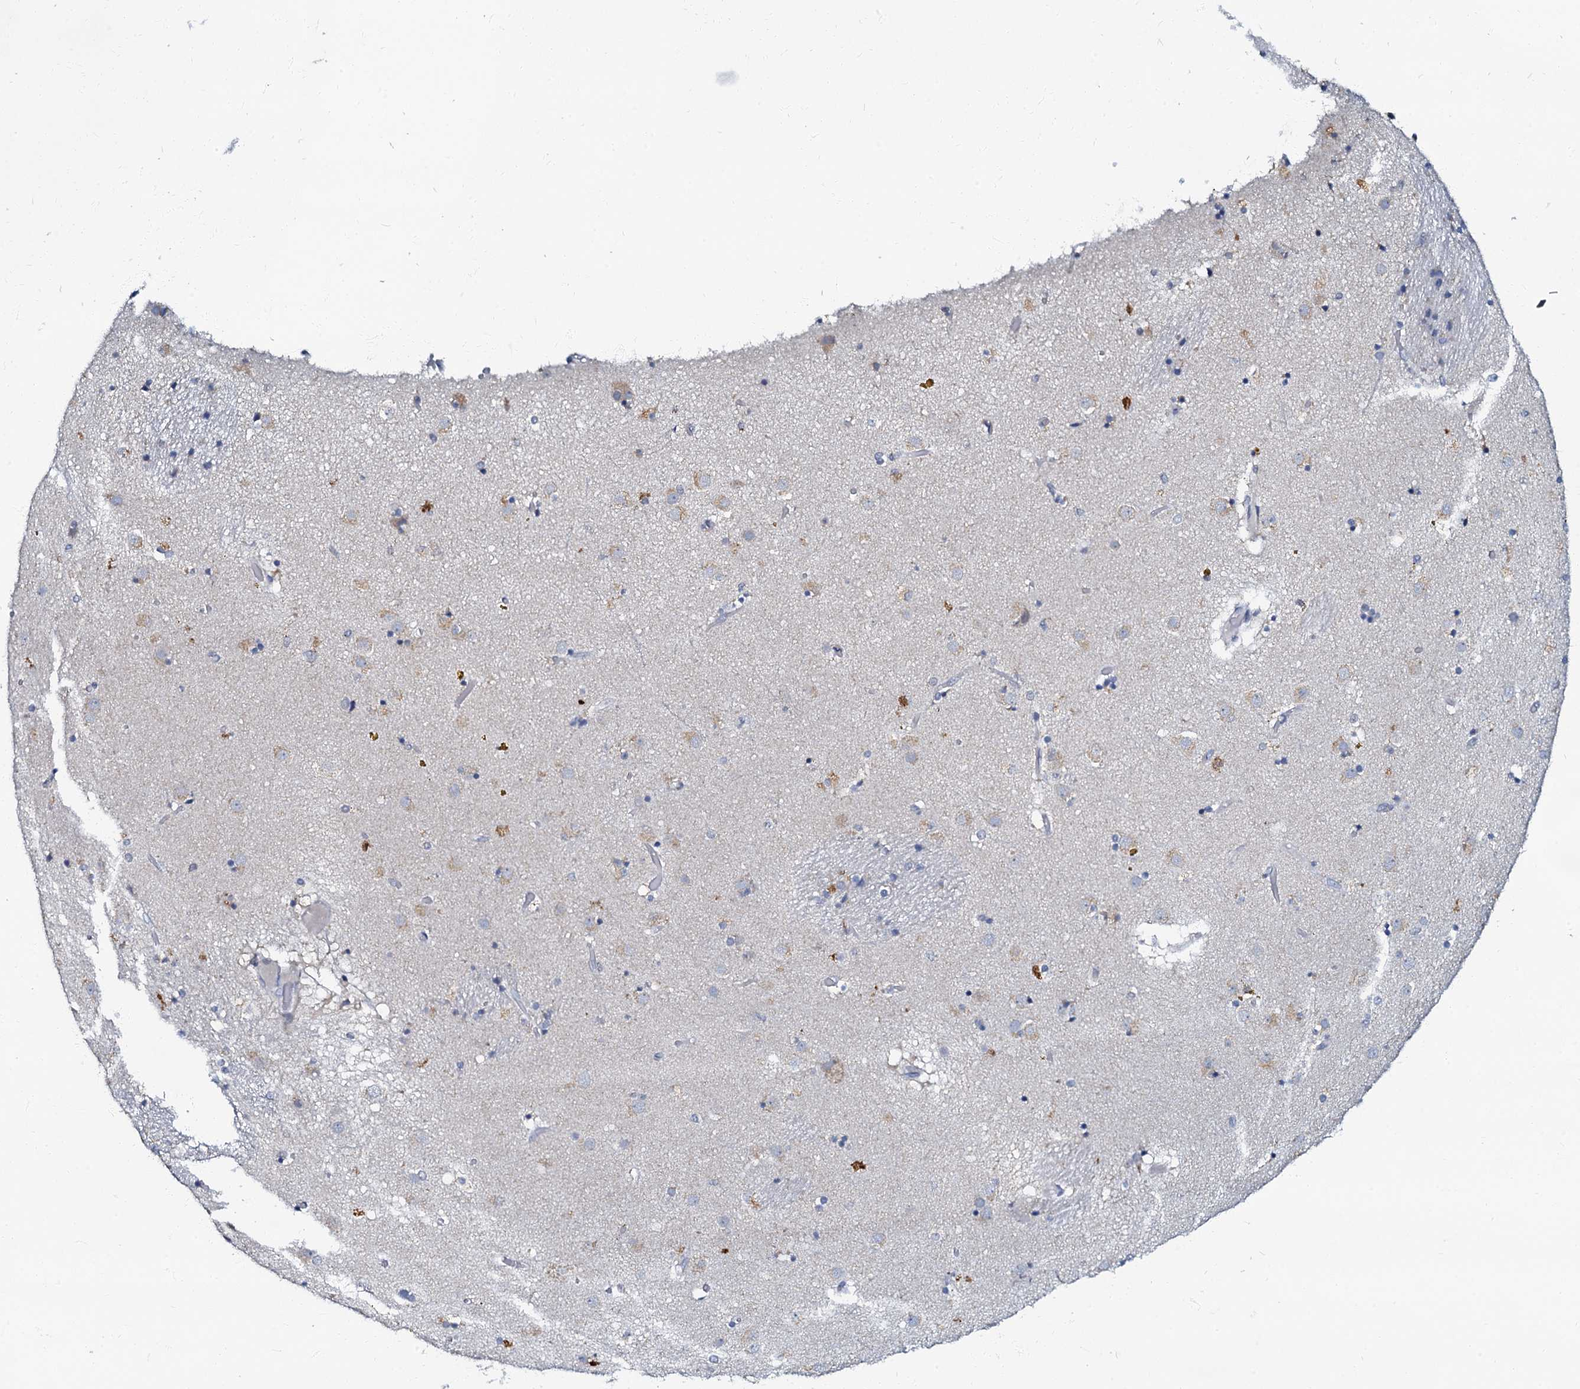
{"staining": {"intensity": "negative", "quantity": "none", "location": "none"}, "tissue": "caudate", "cell_type": "Glial cells", "image_type": "normal", "snomed": [{"axis": "morphology", "description": "Normal tissue, NOS"}, {"axis": "topography", "description": "Lateral ventricle wall"}], "caption": "Protein analysis of benign caudate exhibits no significant positivity in glial cells. (IHC, brightfield microscopy, high magnification).", "gene": "MRPL51", "patient": {"sex": "male", "age": 70}}